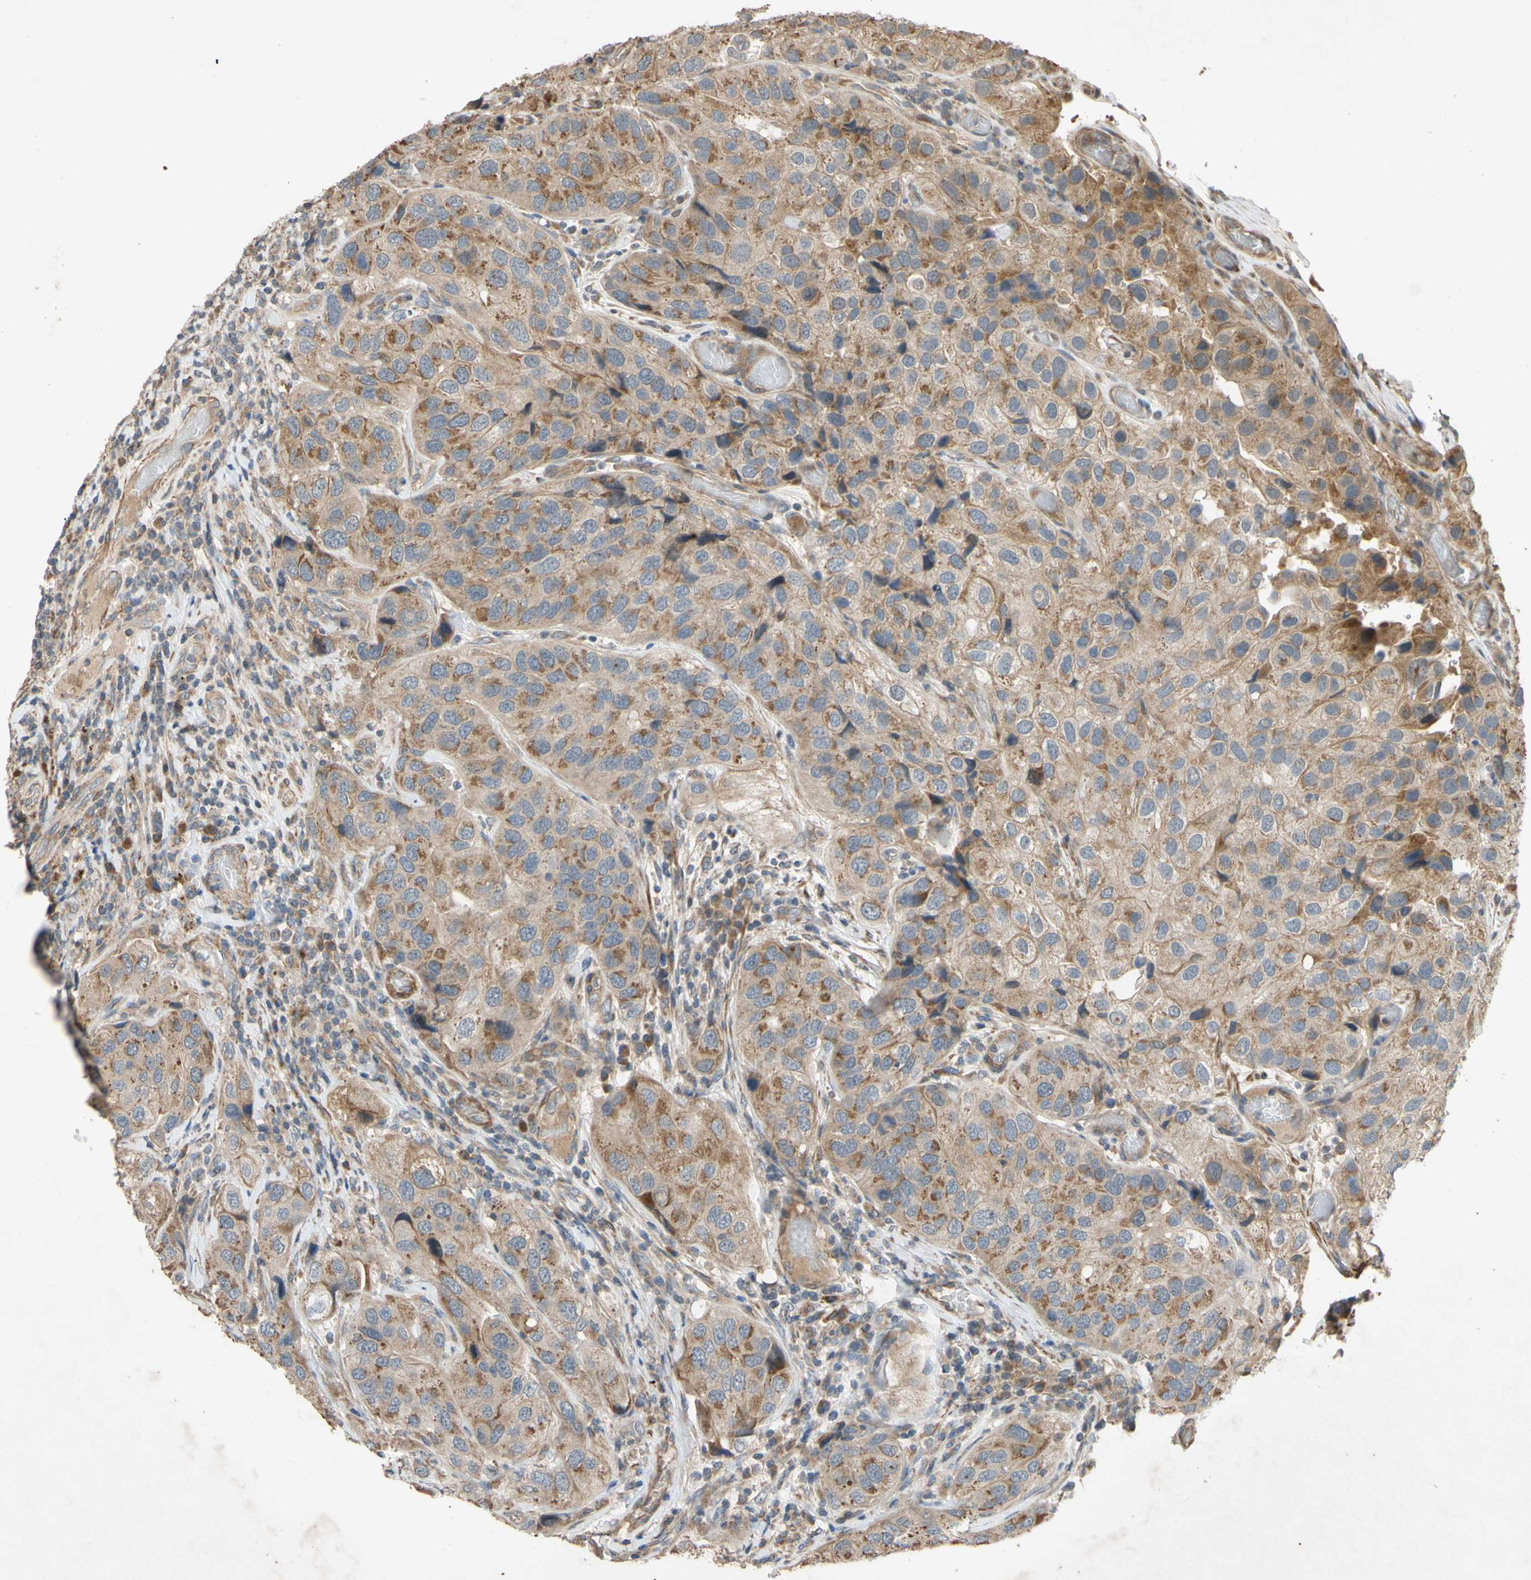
{"staining": {"intensity": "moderate", "quantity": ">75%", "location": "cytoplasmic/membranous"}, "tissue": "urothelial cancer", "cell_type": "Tumor cells", "image_type": "cancer", "snomed": [{"axis": "morphology", "description": "Urothelial carcinoma, High grade"}, {"axis": "topography", "description": "Urinary bladder"}], "caption": "High-power microscopy captured an immunohistochemistry photomicrograph of urothelial cancer, revealing moderate cytoplasmic/membranous staining in approximately >75% of tumor cells.", "gene": "PARD6A", "patient": {"sex": "female", "age": 64}}